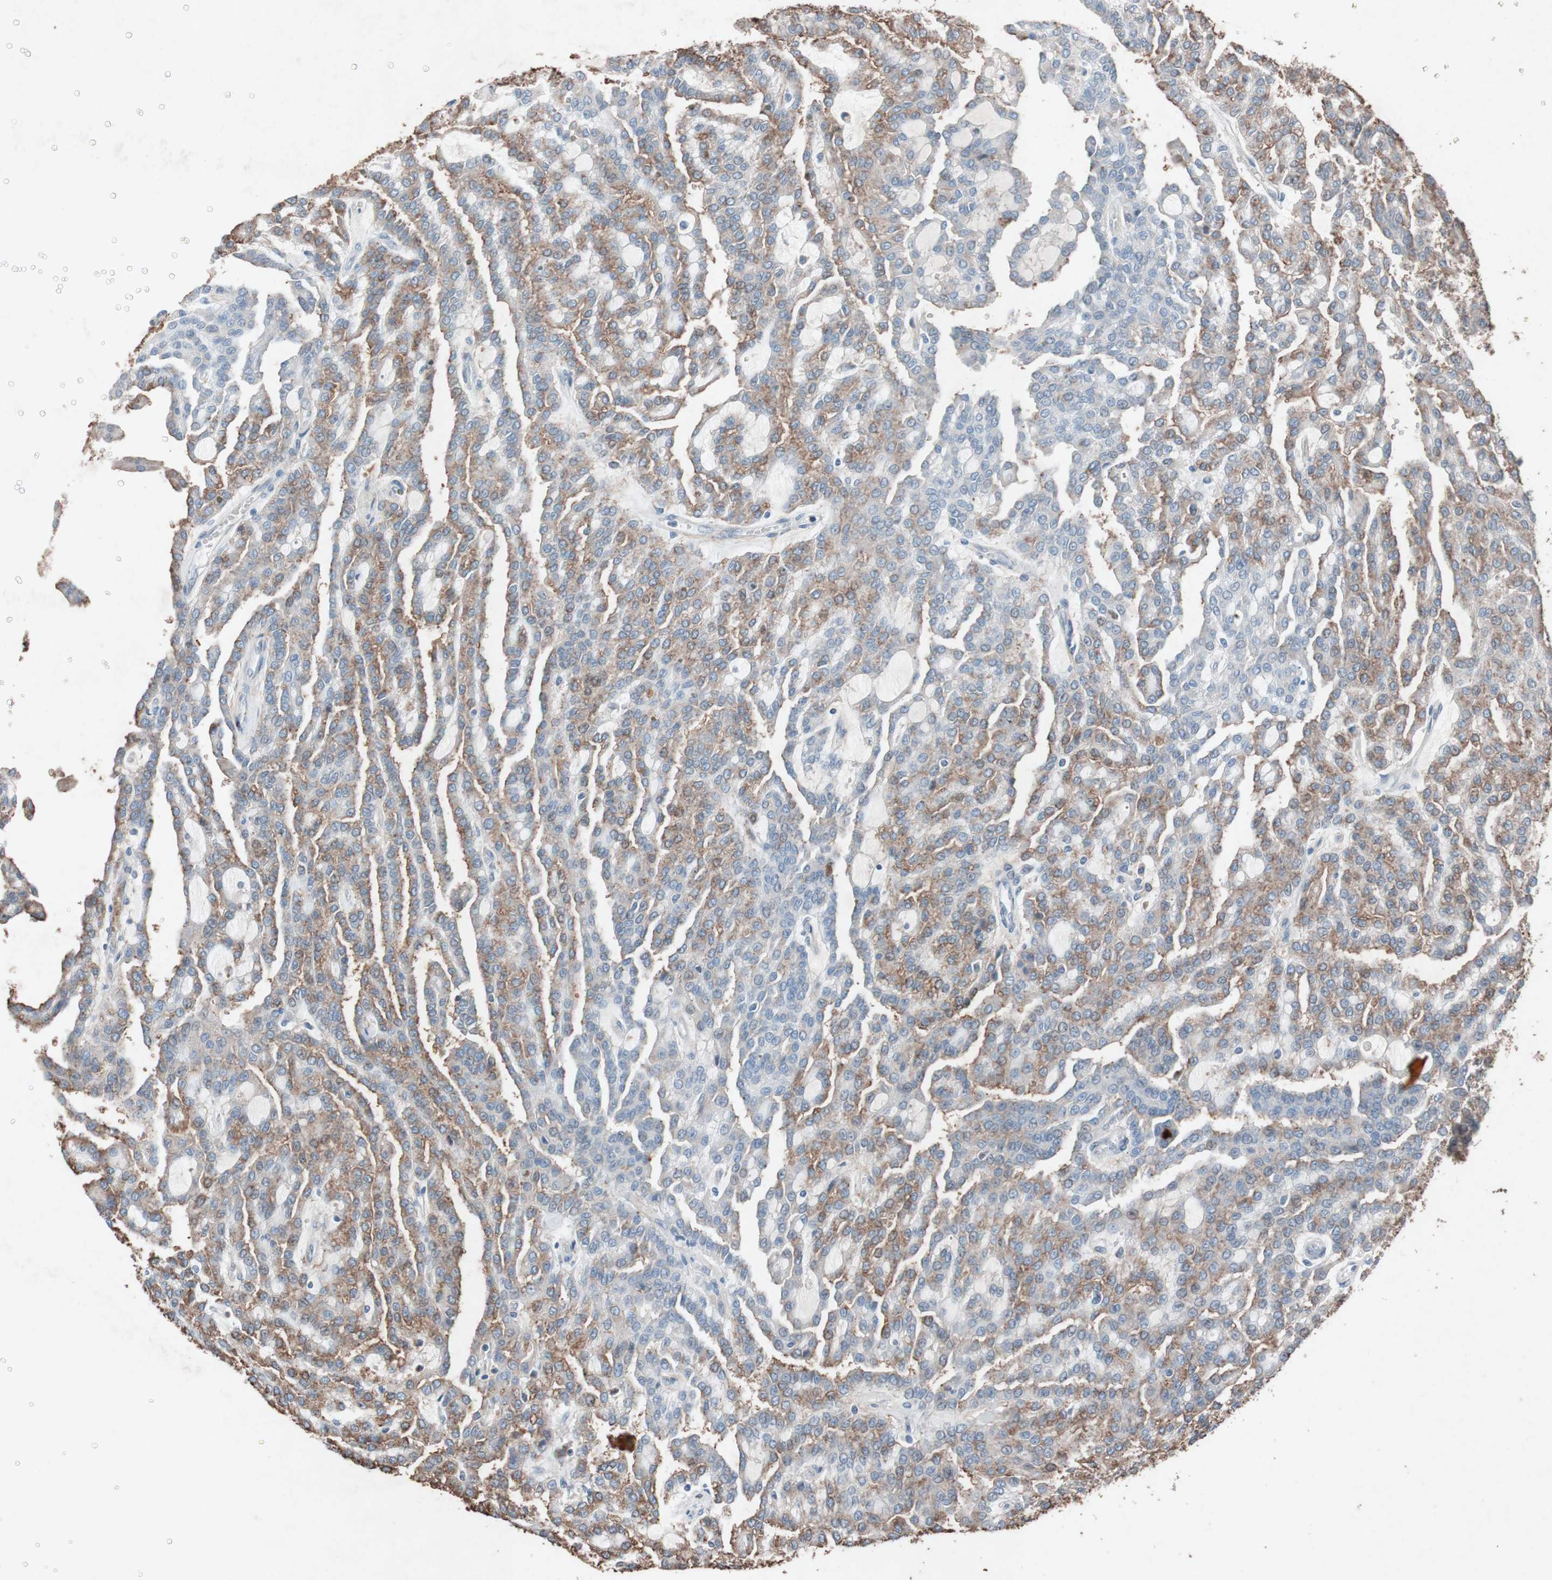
{"staining": {"intensity": "moderate", "quantity": "25%-75%", "location": "cytoplasmic/membranous"}, "tissue": "renal cancer", "cell_type": "Tumor cells", "image_type": "cancer", "snomed": [{"axis": "morphology", "description": "Adenocarcinoma, NOS"}, {"axis": "topography", "description": "Kidney"}], "caption": "High-magnification brightfield microscopy of adenocarcinoma (renal) stained with DAB (3,3'-diaminobenzidine) (brown) and counterstained with hematoxylin (blue). tumor cells exhibit moderate cytoplasmic/membranous positivity is appreciated in approximately25%-75% of cells.", "gene": "GRB7", "patient": {"sex": "male", "age": 63}}